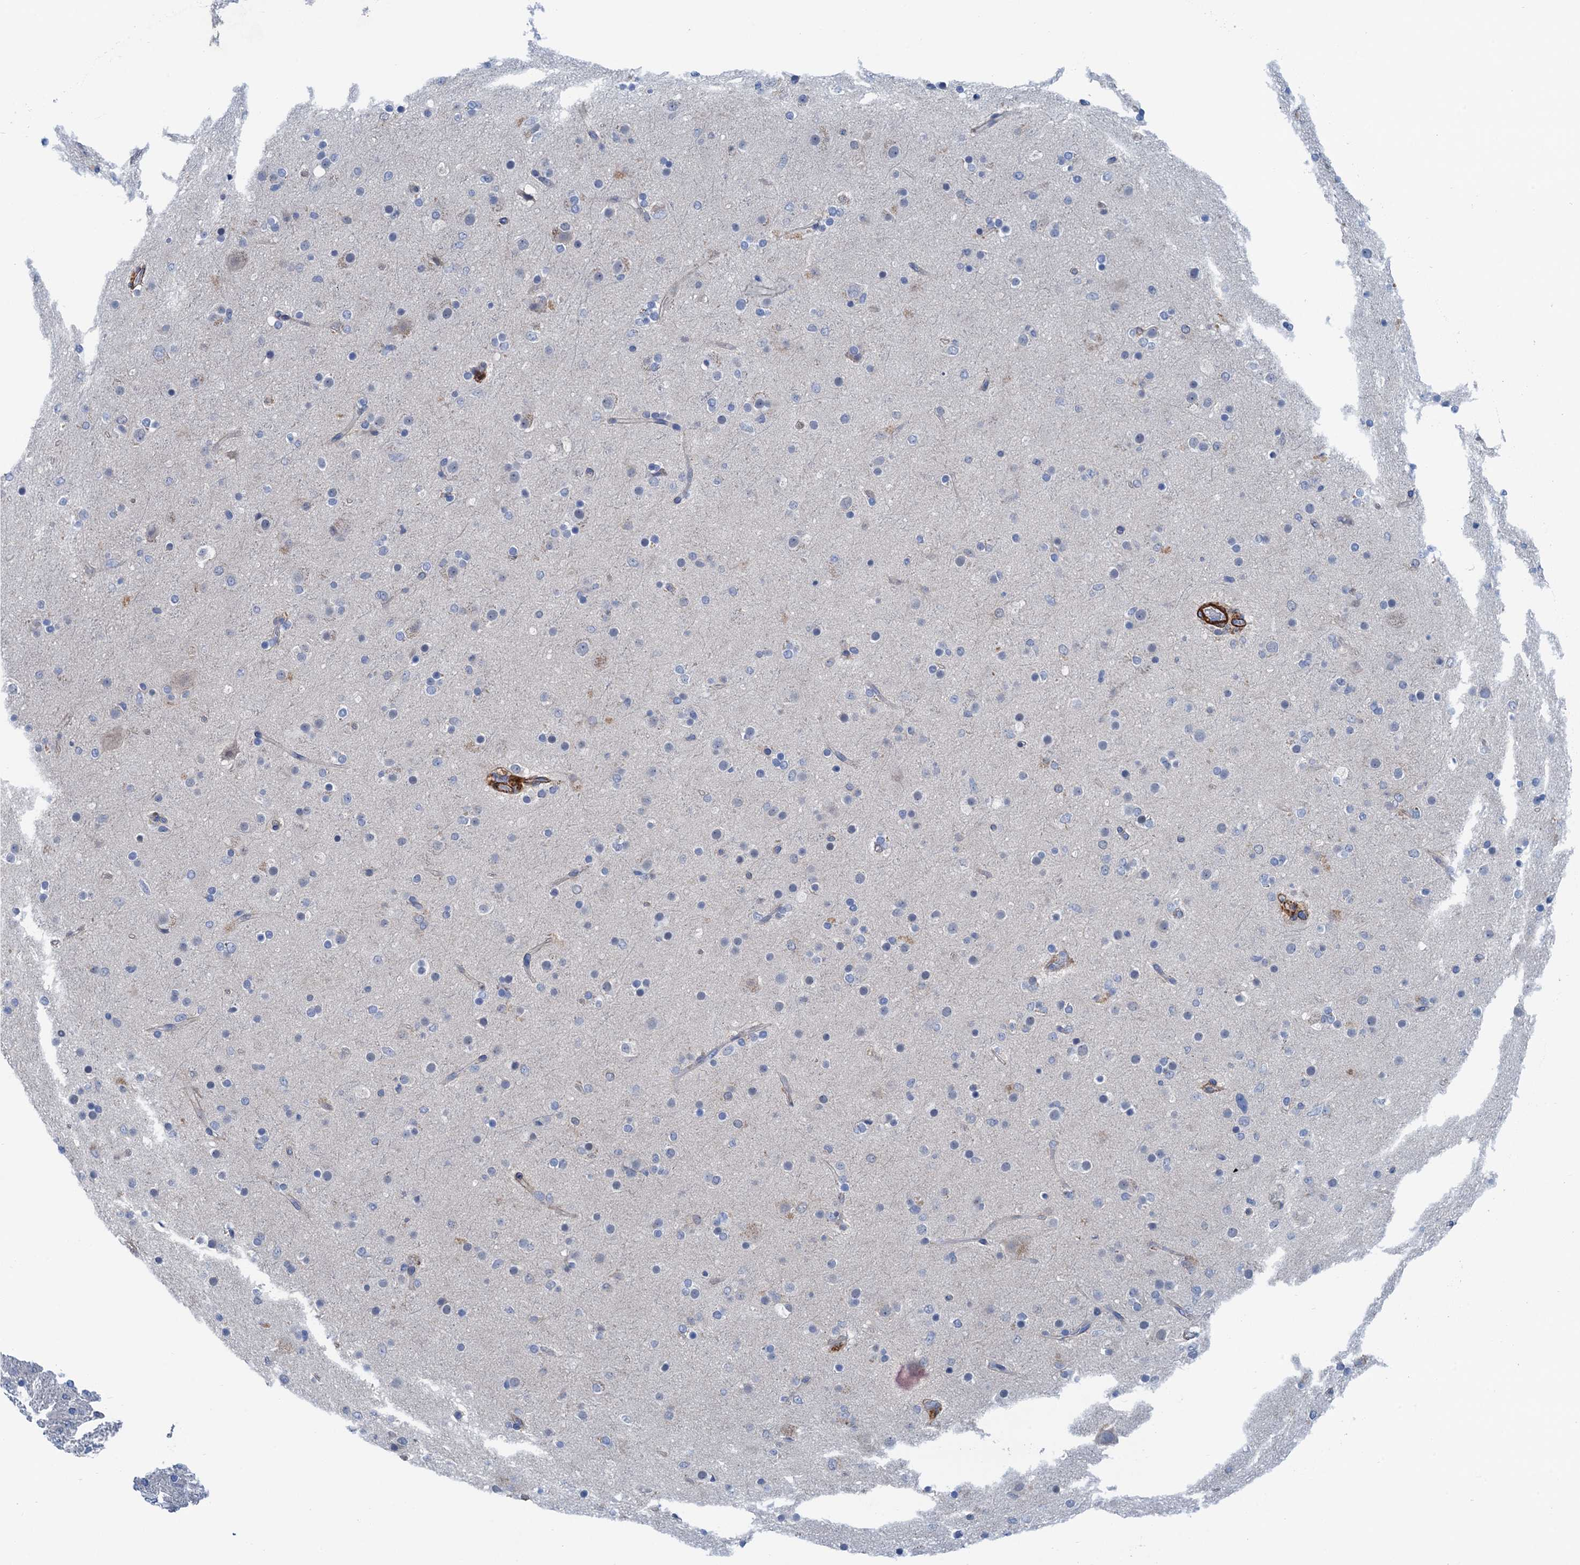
{"staining": {"intensity": "negative", "quantity": "none", "location": "none"}, "tissue": "glioma", "cell_type": "Tumor cells", "image_type": "cancer", "snomed": [{"axis": "morphology", "description": "Glioma, malignant, Low grade"}, {"axis": "topography", "description": "Brain"}], "caption": "This photomicrograph is of glioma stained with immunohistochemistry (IHC) to label a protein in brown with the nuclei are counter-stained blue. There is no positivity in tumor cells. (DAB (3,3'-diaminobenzidine) IHC, high magnification).", "gene": "CSTPP1", "patient": {"sex": "male", "age": 65}}